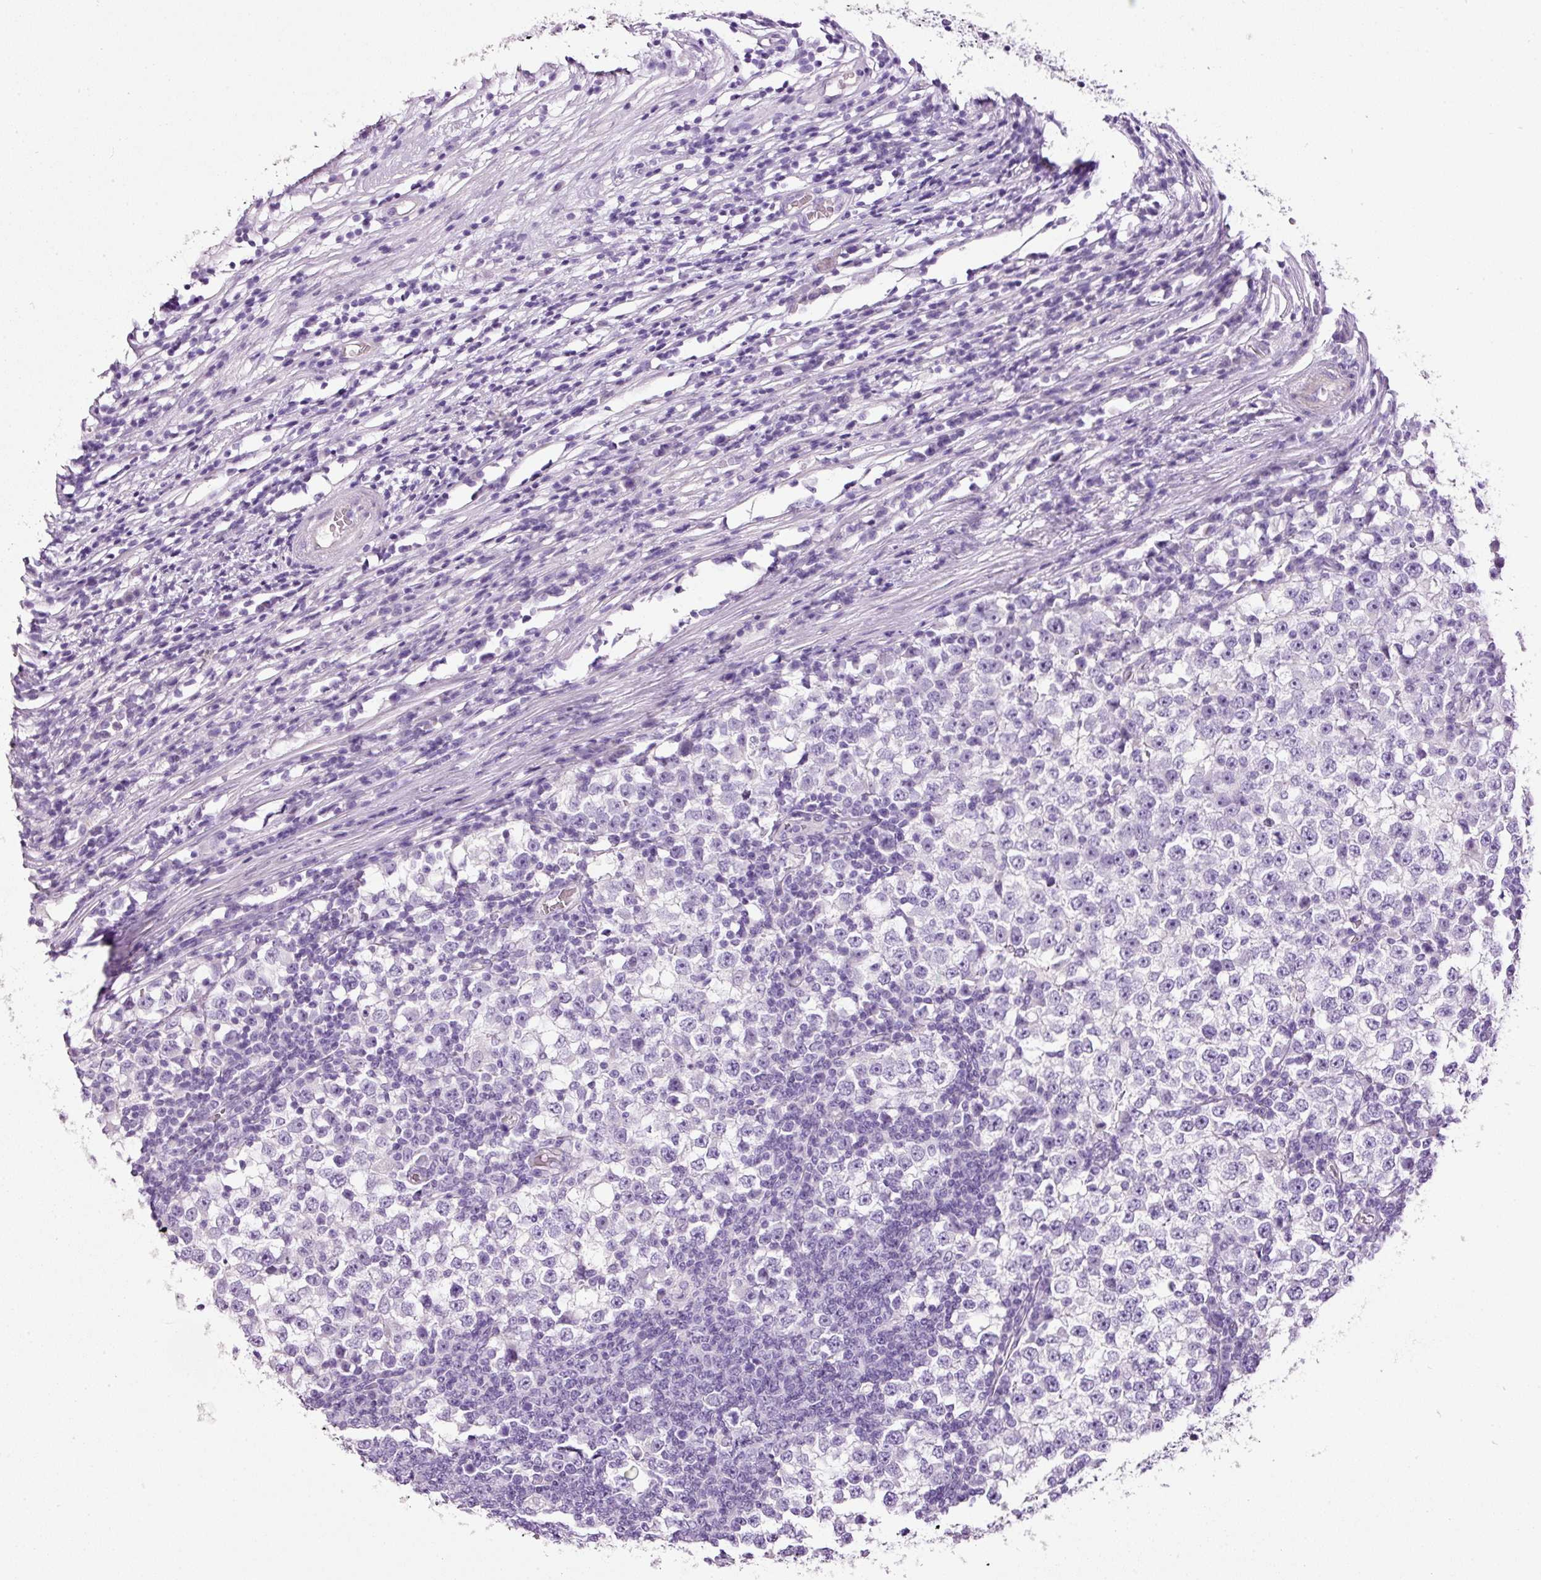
{"staining": {"intensity": "negative", "quantity": "none", "location": "none"}, "tissue": "testis cancer", "cell_type": "Tumor cells", "image_type": "cancer", "snomed": [{"axis": "morphology", "description": "Seminoma, NOS"}, {"axis": "topography", "description": "Testis"}], "caption": "The image exhibits no staining of tumor cells in seminoma (testis). (DAB (3,3'-diaminobenzidine) immunohistochemistry, high magnification).", "gene": "BSND", "patient": {"sex": "male", "age": 65}}